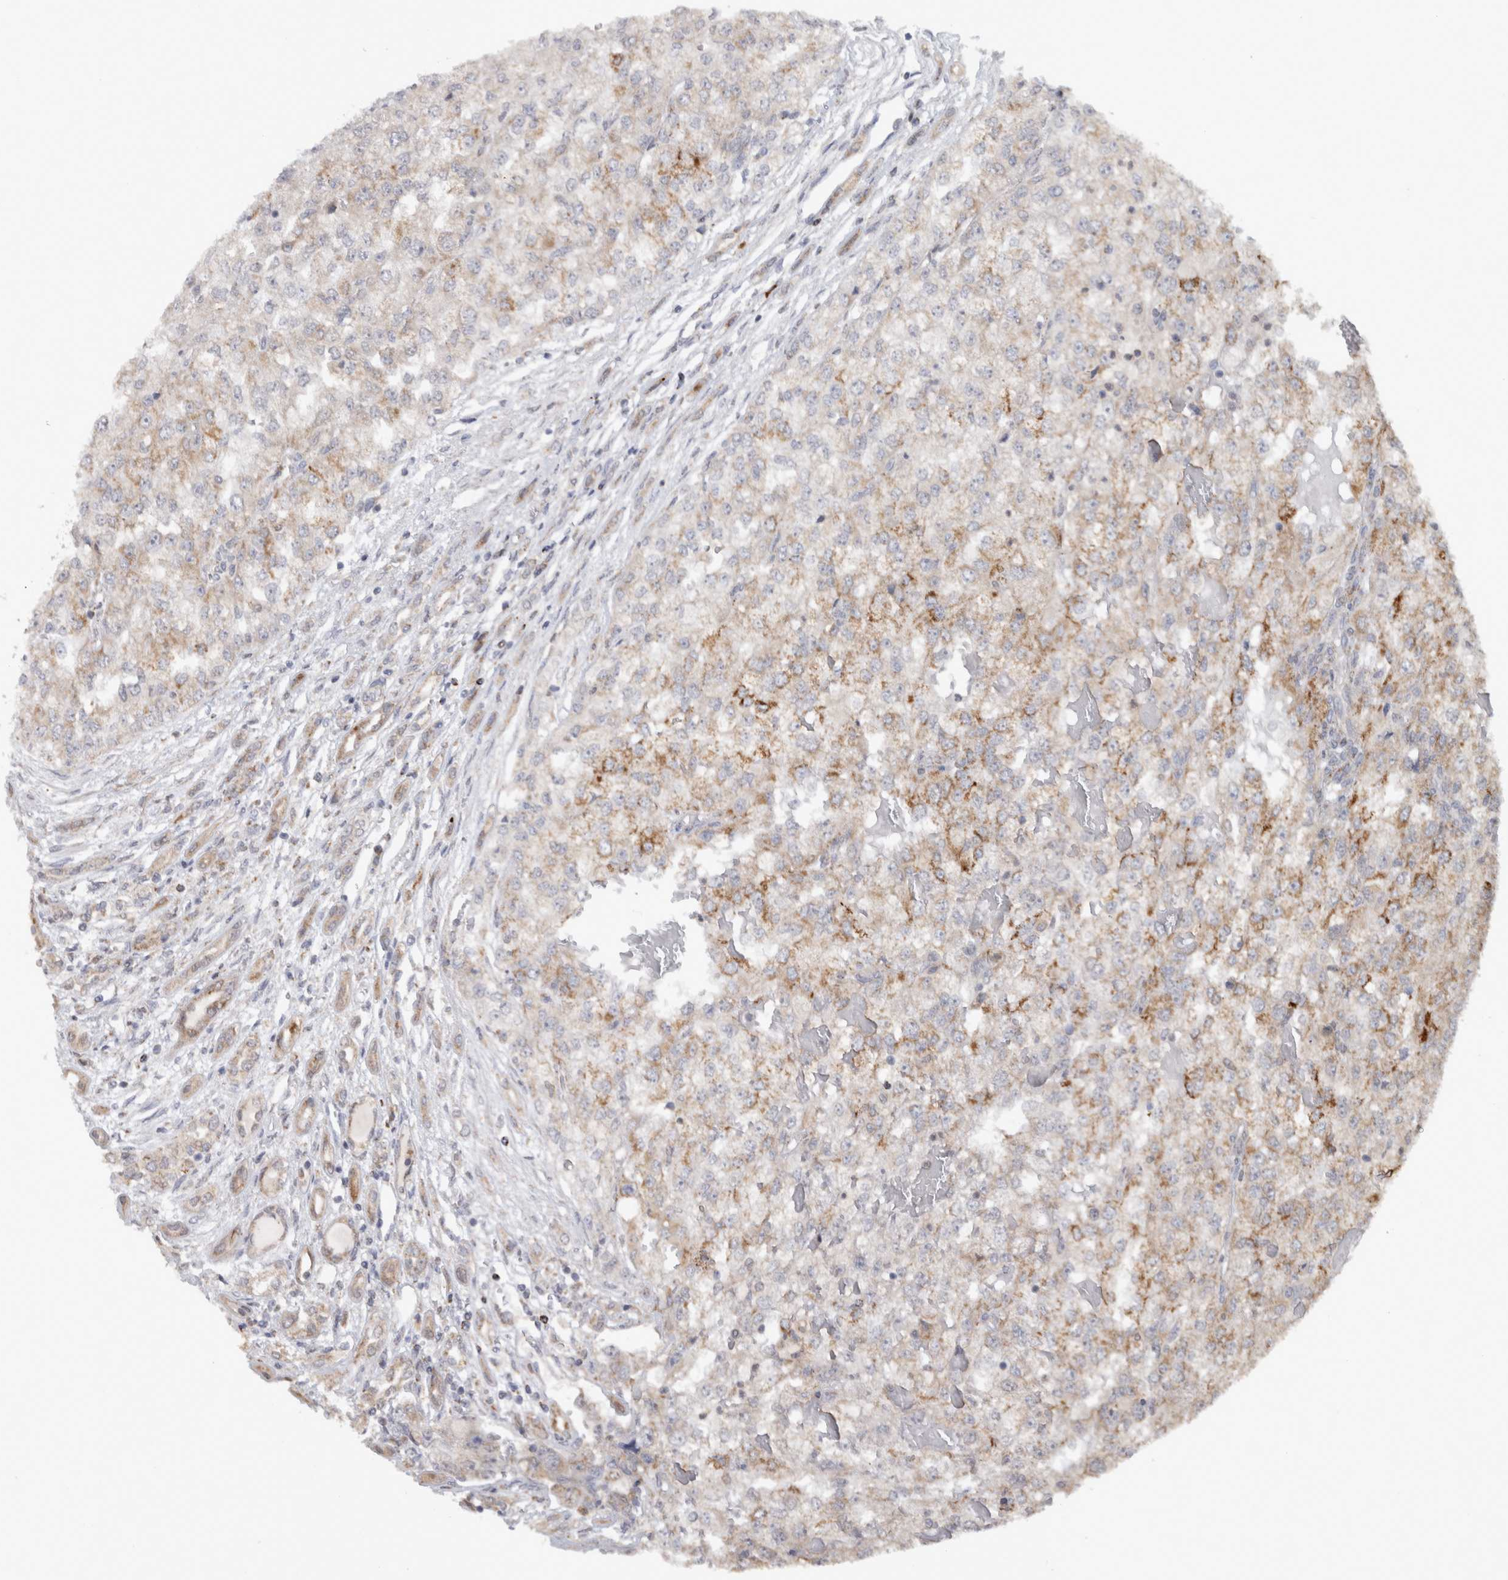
{"staining": {"intensity": "moderate", "quantity": "25%-75%", "location": "cytoplasmic/membranous"}, "tissue": "renal cancer", "cell_type": "Tumor cells", "image_type": "cancer", "snomed": [{"axis": "morphology", "description": "Adenocarcinoma, NOS"}, {"axis": "topography", "description": "Kidney"}], "caption": "Protein analysis of adenocarcinoma (renal) tissue displays moderate cytoplasmic/membranous staining in about 25%-75% of tumor cells.", "gene": "RAB18", "patient": {"sex": "female", "age": 54}}